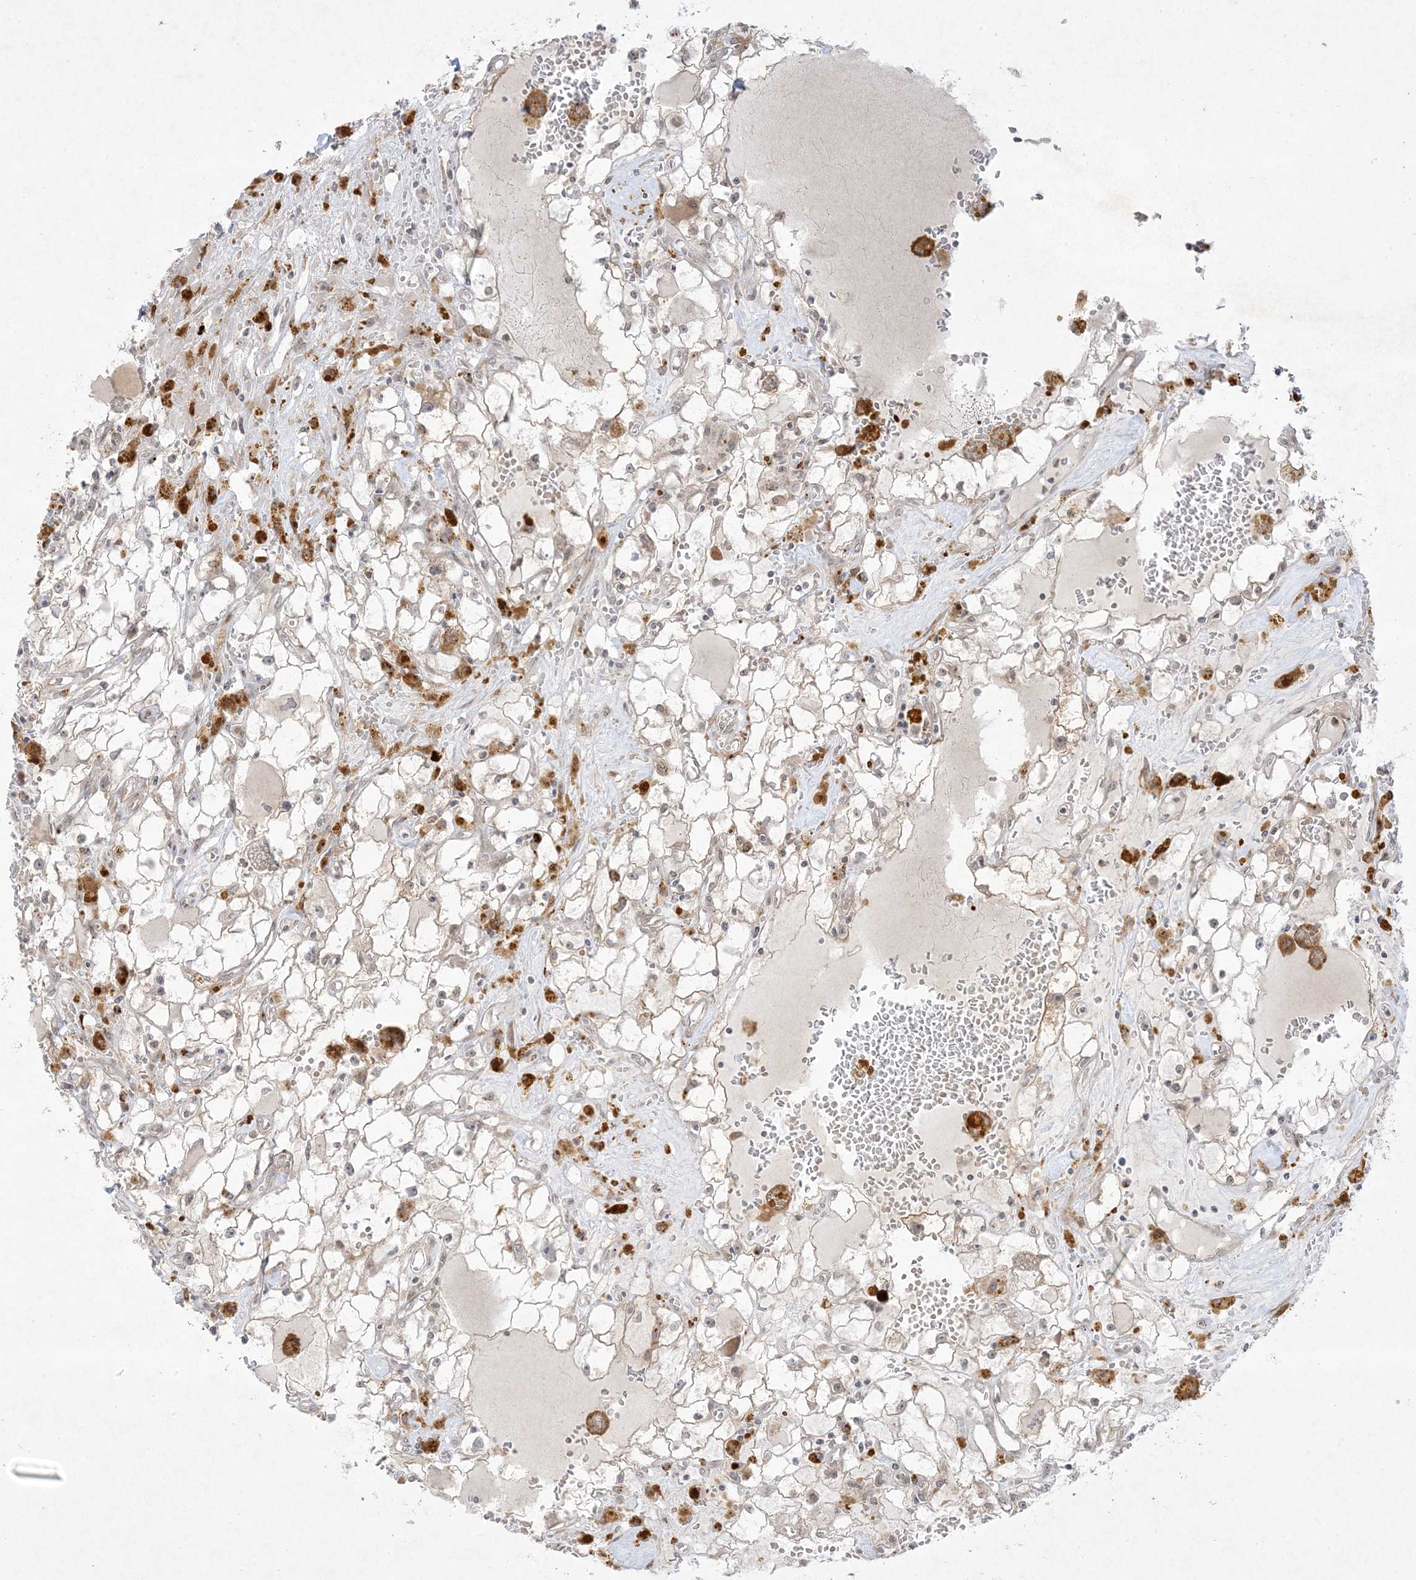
{"staining": {"intensity": "negative", "quantity": "none", "location": "none"}, "tissue": "renal cancer", "cell_type": "Tumor cells", "image_type": "cancer", "snomed": [{"axis": "morphology", "description": "Adenocarcinoma, NOS"}, {"axis": "topography", "description": "Kidney"}], "caption": "The micrograph shows no staining of tumor cells in adenocarcinoma (renal).", "gene": "PTK6", "patient": {"sex": "male", "age": 56}}